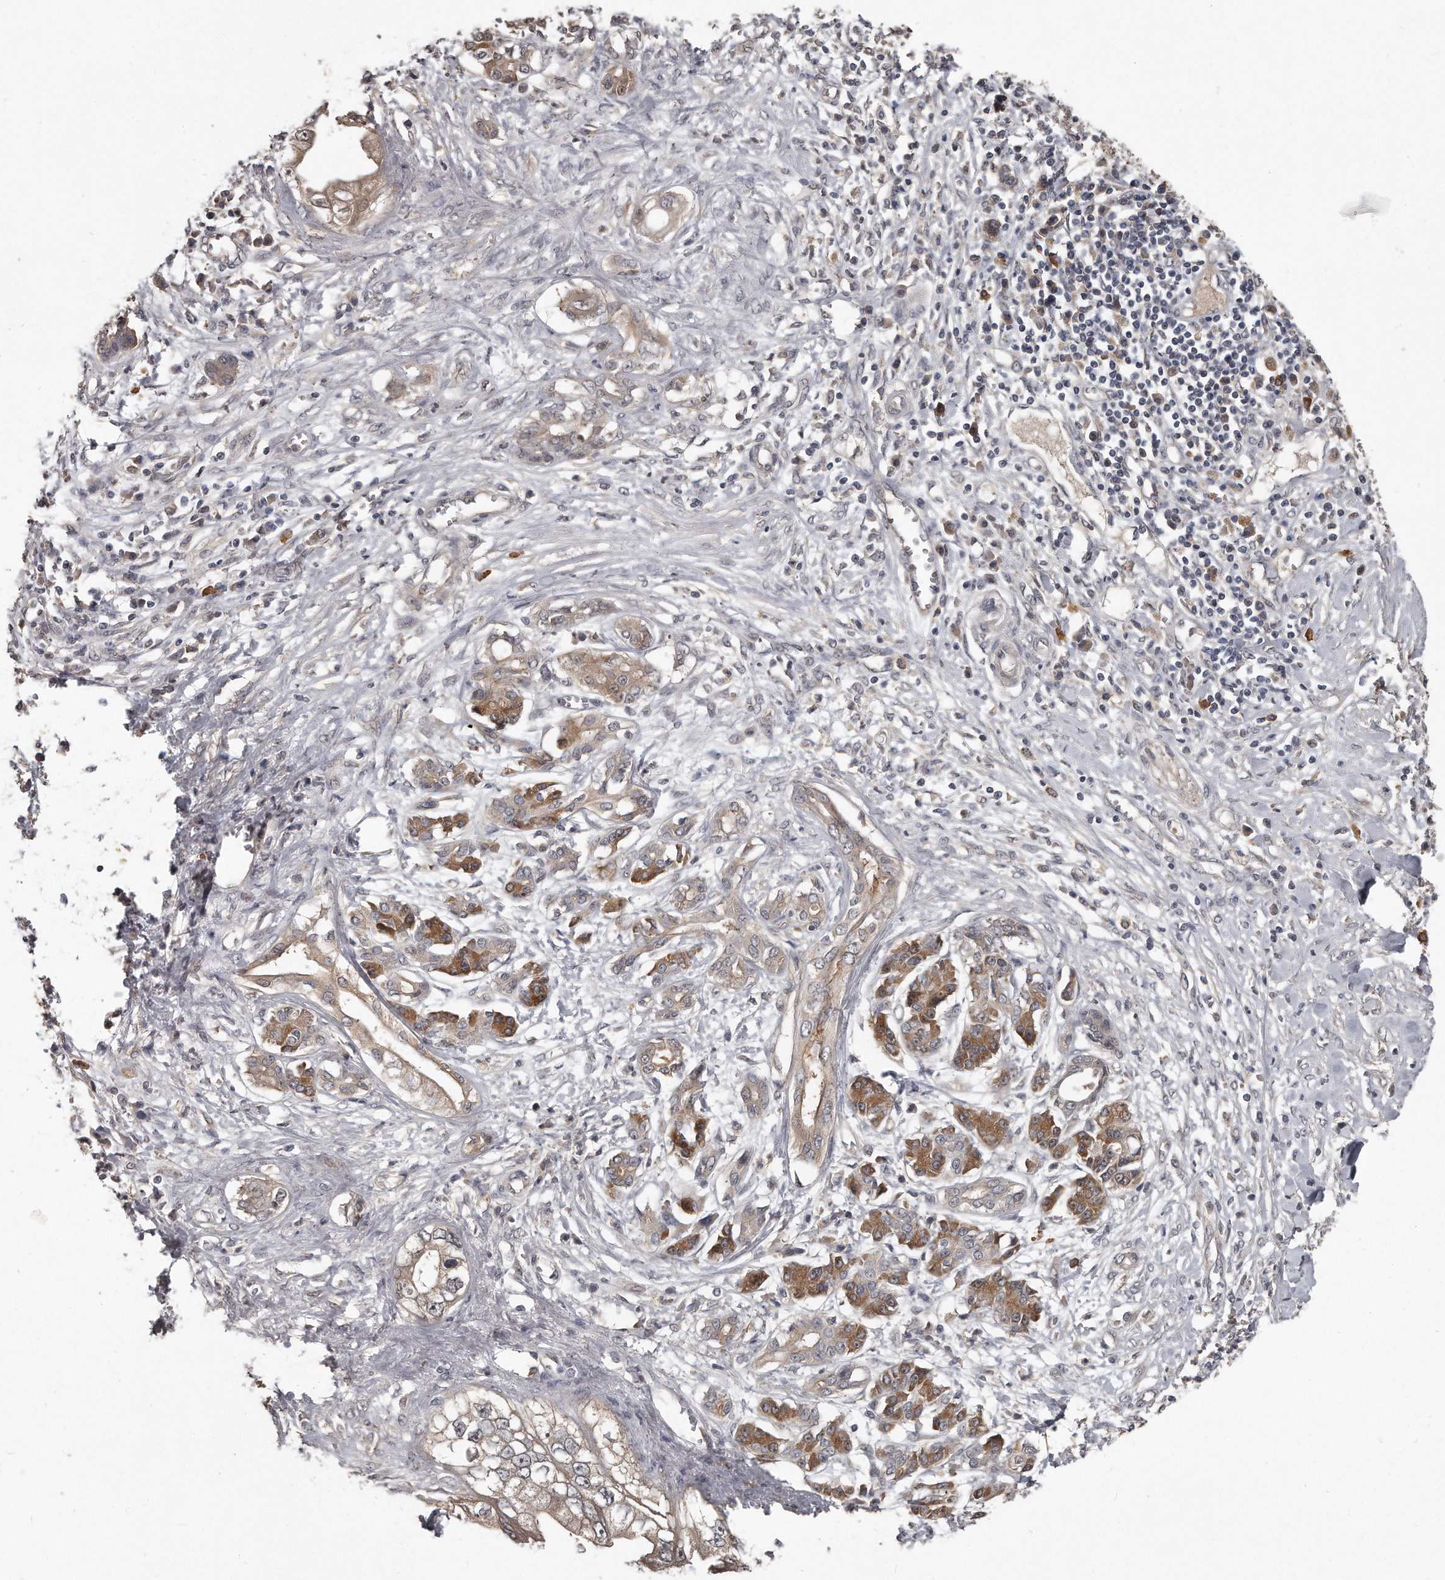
{"staining": {"intensity": "weak", "quantity": "25%-75%", "location": "cytoplasmic/membranous"}, "tissue": "pancreatic cancer", "cell_type": "Tumor cells", "image_type": "cancer", "snomed": [{"axis": "morphology", "description": "Adenocarcinoma, NOS"}, {"axis": "topography", "description": "Pancreas"}], "caption": "Pancreatic cancer (adenocarcinoma) stained with DAB immunohistochemistry (IHC) shows low levels of weak cytoplasmic/membranous expression in approximately 25%-75% of tumor cells.", "gene": "GRB10", "patient": {"sex": "female", "age": 56}}